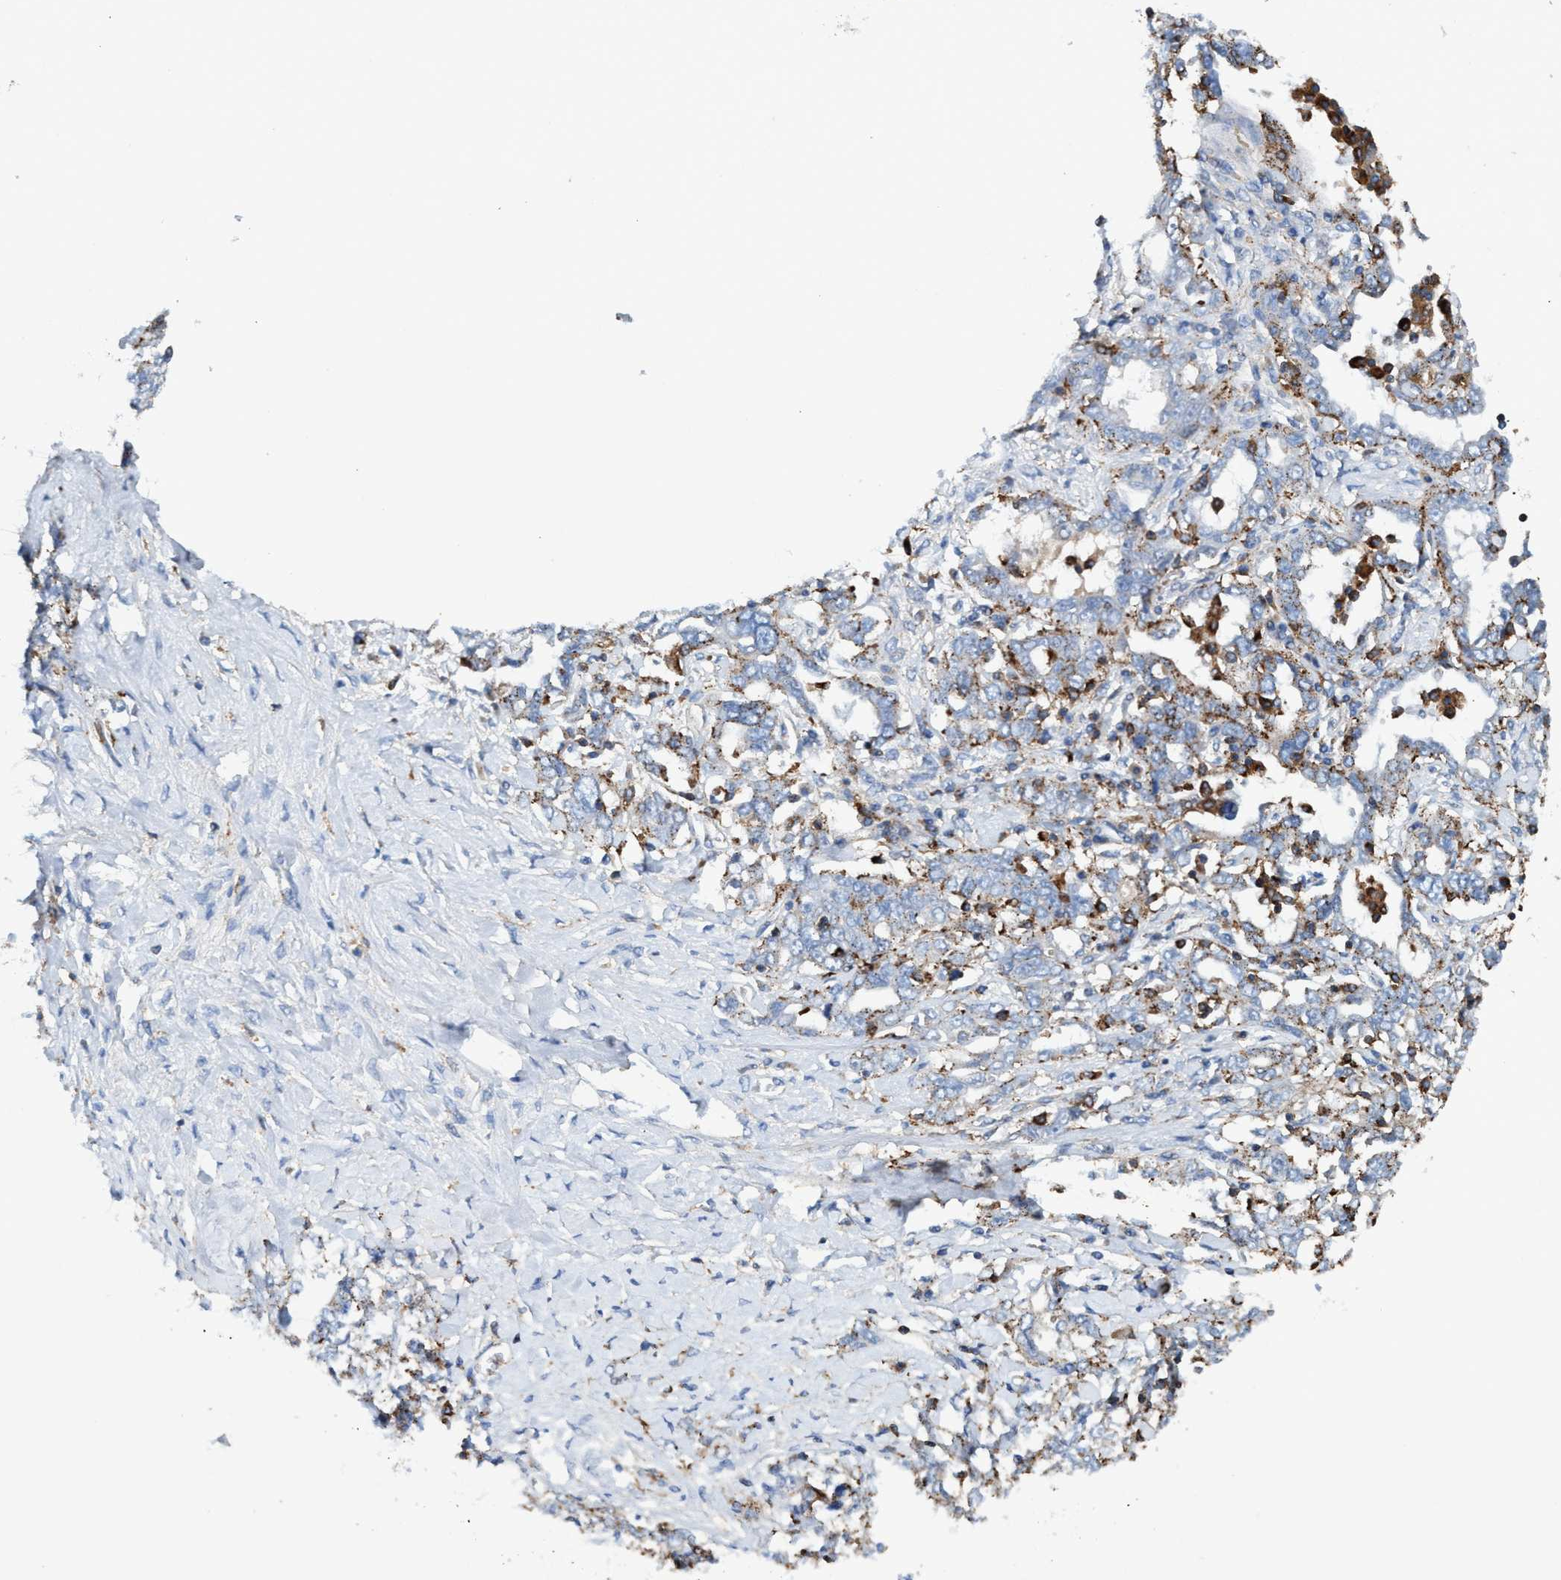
{"staining": {"intensity": "moderate", "quantity": ">75%", "location": "cytoplasmic/membranous"}, "tissue": "ovarian cancer", "cell_type": "Tumor cells", "image_type": "cancer", "snomed": [{"axis": "morphology", "description": "Carcinoma, endometroid"}, {"axis": "topography", "description": "Ovary"}], "caption": "Immunohistochemical staining of ovarian cancer (endometroid carcinoma) displays medium levels of moderate cytoplasmic/membranous protein expression in about >75% of tumor cells. (brown staining indicates protein expression, while blue staining denotes nuclei).", "gene": "TRIM65", "patient": {"sex": "female", "age": 62}}